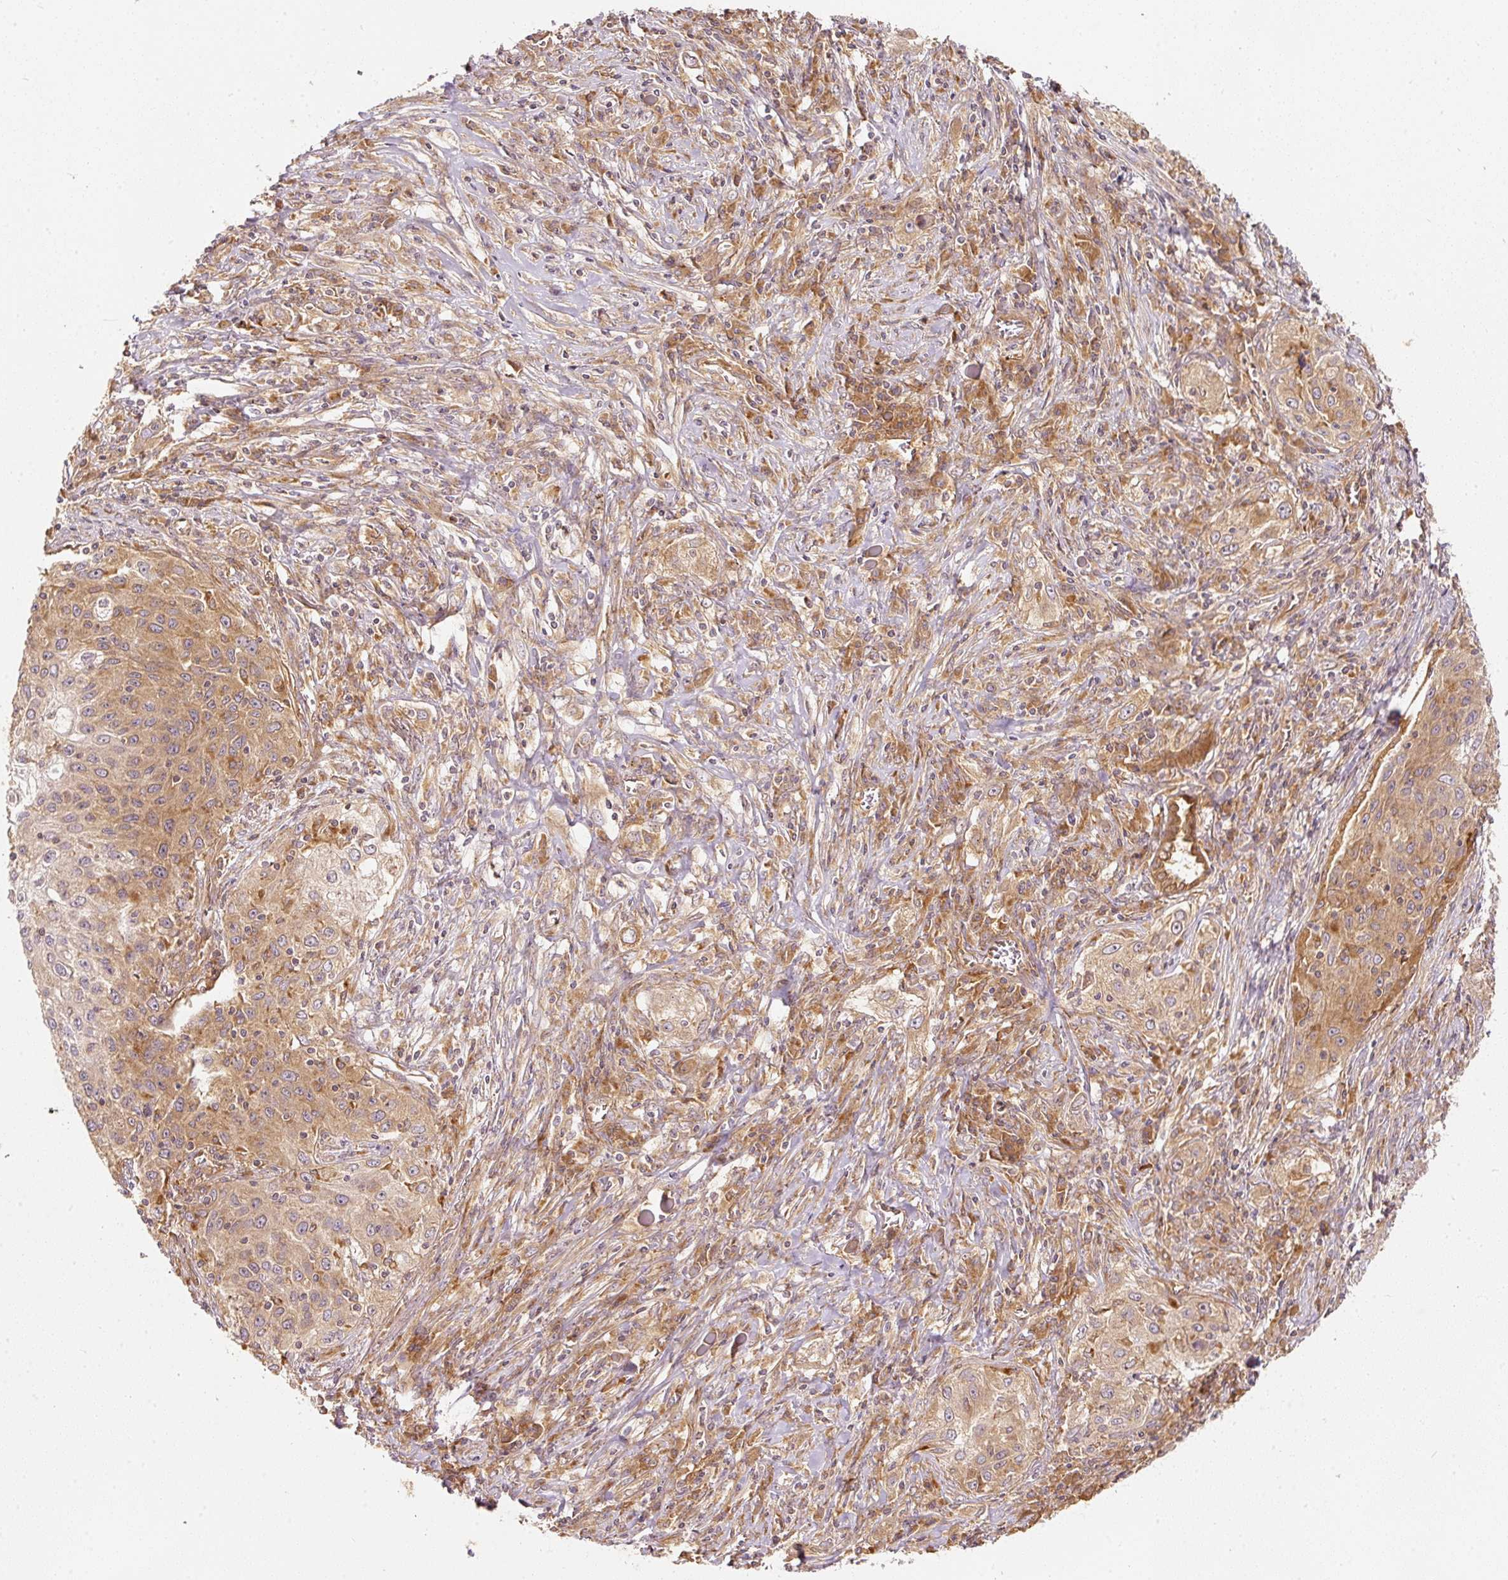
{"staining": {"intensity": "weak", "quantity": ">75%", "location": "cytoplasmic/membranous"}, "tissue": "lung cancer", "cell_type": "Tumor cells", "image_type": "cancer", "snomed": [{"axis": "morphology", "description": "Squamous cell carcinoma, NOS"}, {"axis": "topography", "description": "Lung"}], "caption": "Immunohistochemical staining of lung cancer reveals weak cytoplasmic/membranous protein staining in approximately >75% of tumor cells. (DAB (3,3'-diaminobenzidine) IHC with brightfield microscopy, high magnification).", "gene": "EIF3B", "patient": {"sex": "female", "age": 69}}